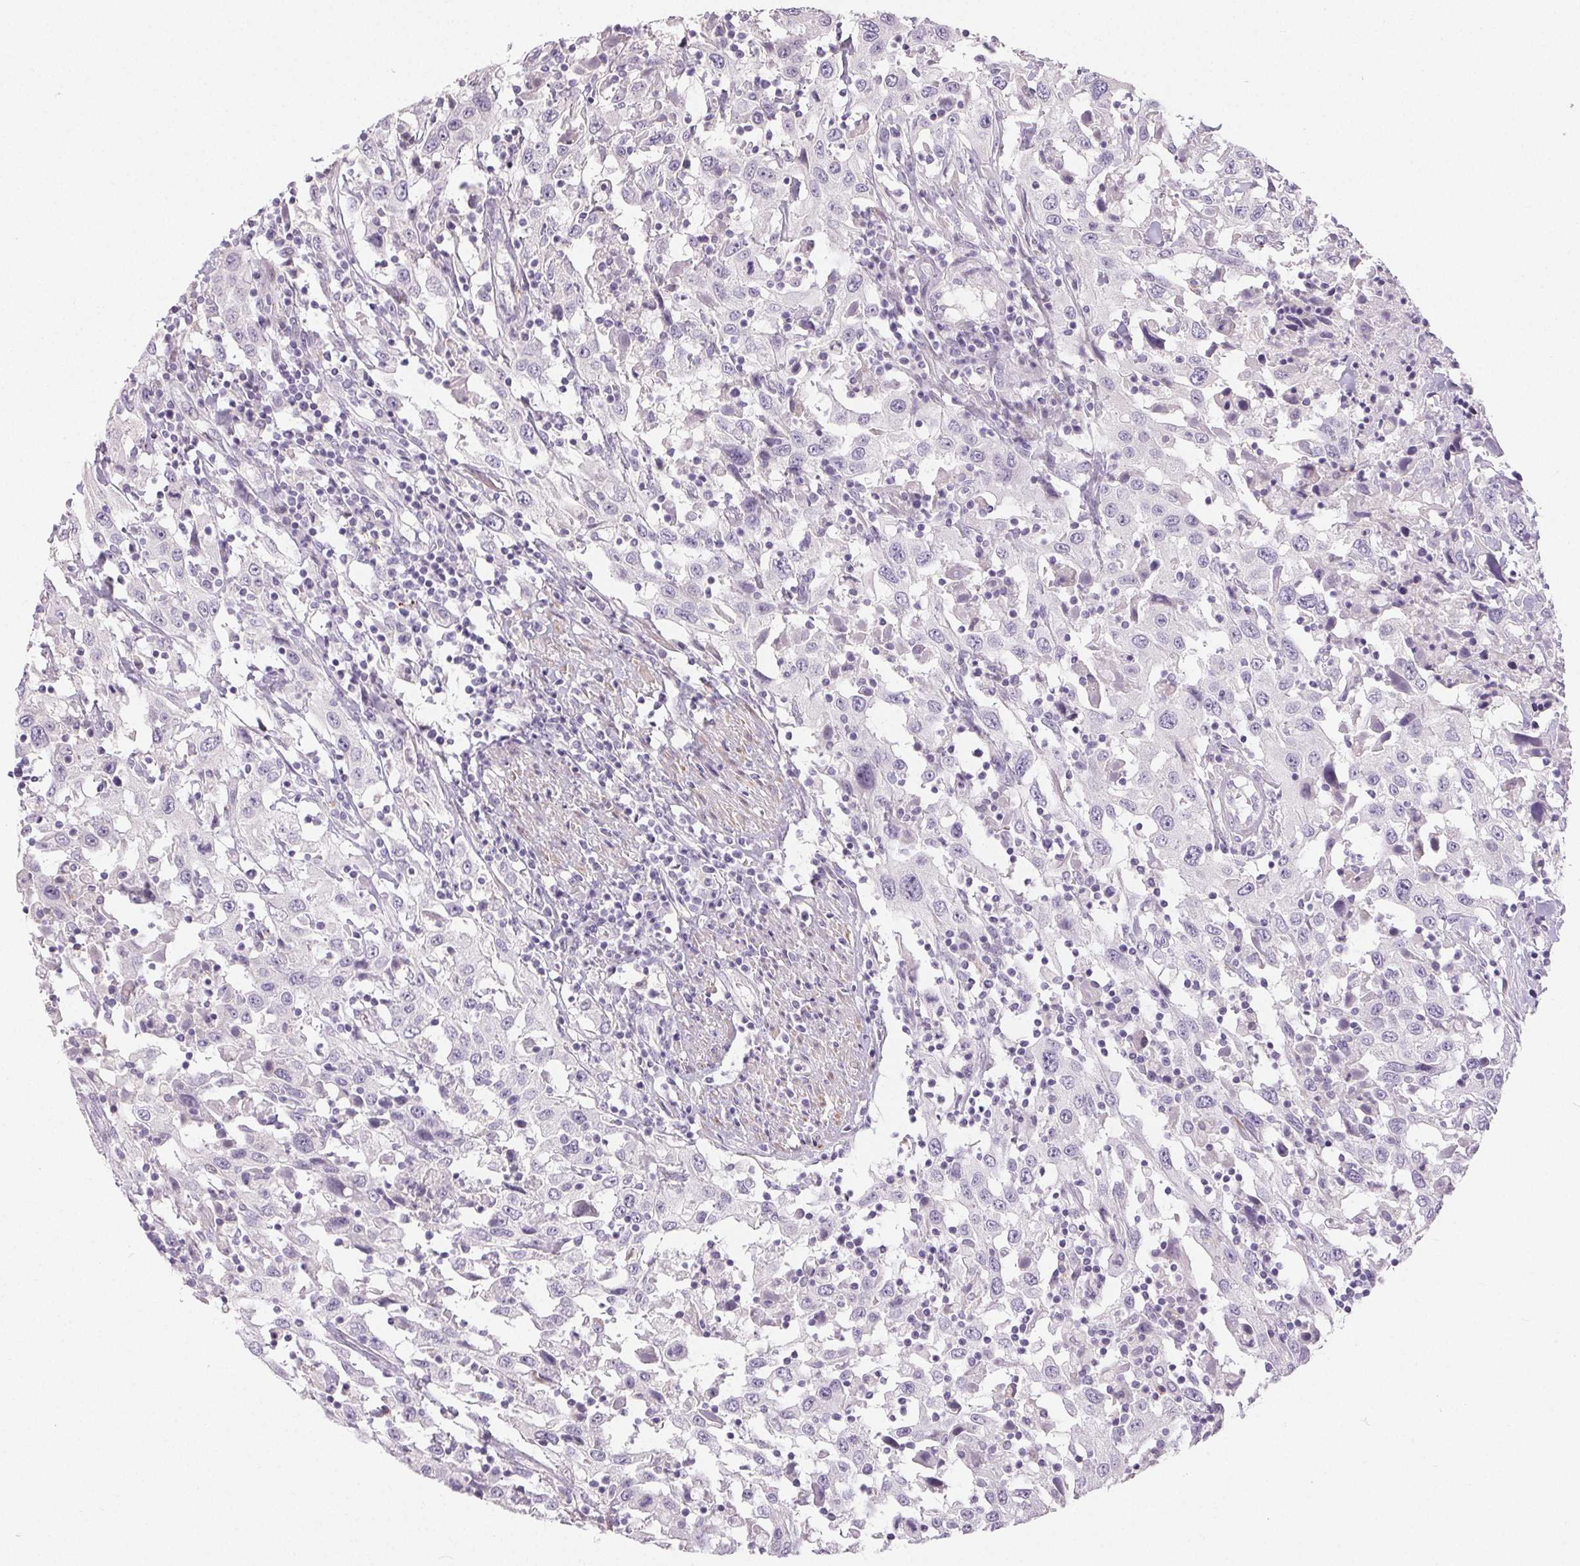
{"staining": {"intensity": "negative", "quantity": "none", "location": "none"}, "tissue": "urothelial cancer", "cell_type": "Tumor cells", "image_type": "cancer", "snomed": [{"axis": "morphology", "description": "Urothelial carcinoma, High grade"}, {"axis": "topography", "description": "Urinary bladder"}], "caption": "Immunohistochemistry (IHC) of human urothelial cancer exhibits no staining in tumor cells.", "gene": "RPGRIP1", "patient": {"sex": "male", "age": 61}}